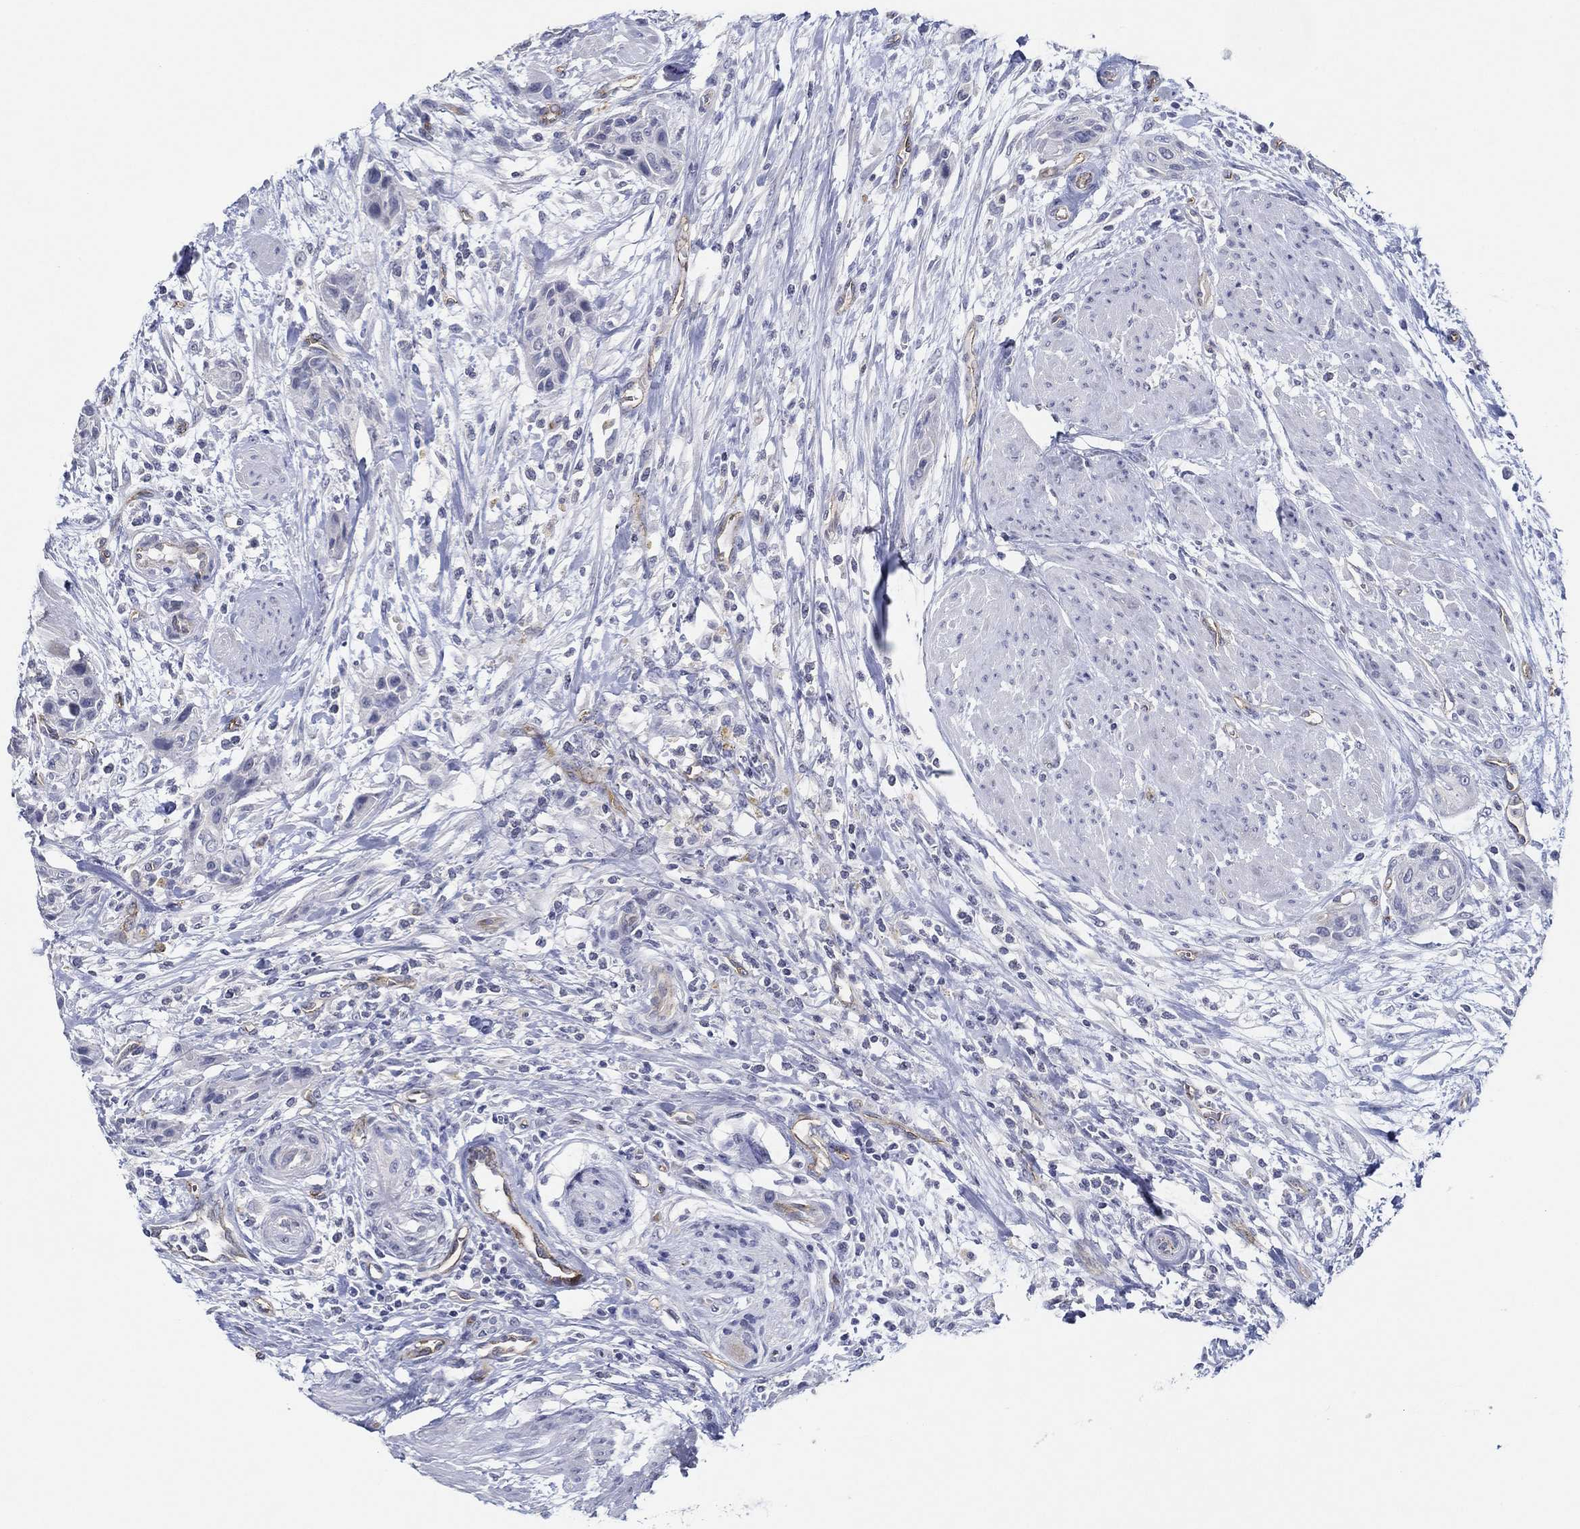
{"staining": {"intensity": "negative", "quantity": "none", "location": "none"}, "tissue": "urothelial cancer", "cell_type": "Tumor cells", "image_type": "cancer", "snomed": [{"axis": "morphology", "description": "Urothelial carcinoma, High grade"}, {"axis": "topography", "description": "Urinary bladder"}], "caption": "Tumor cells show no significant expression in high-grade urothelial carcinoma. Nuclei are stained in blue.", "gene": "GJA5", "patient": {"sex": "male", "age": 35}}